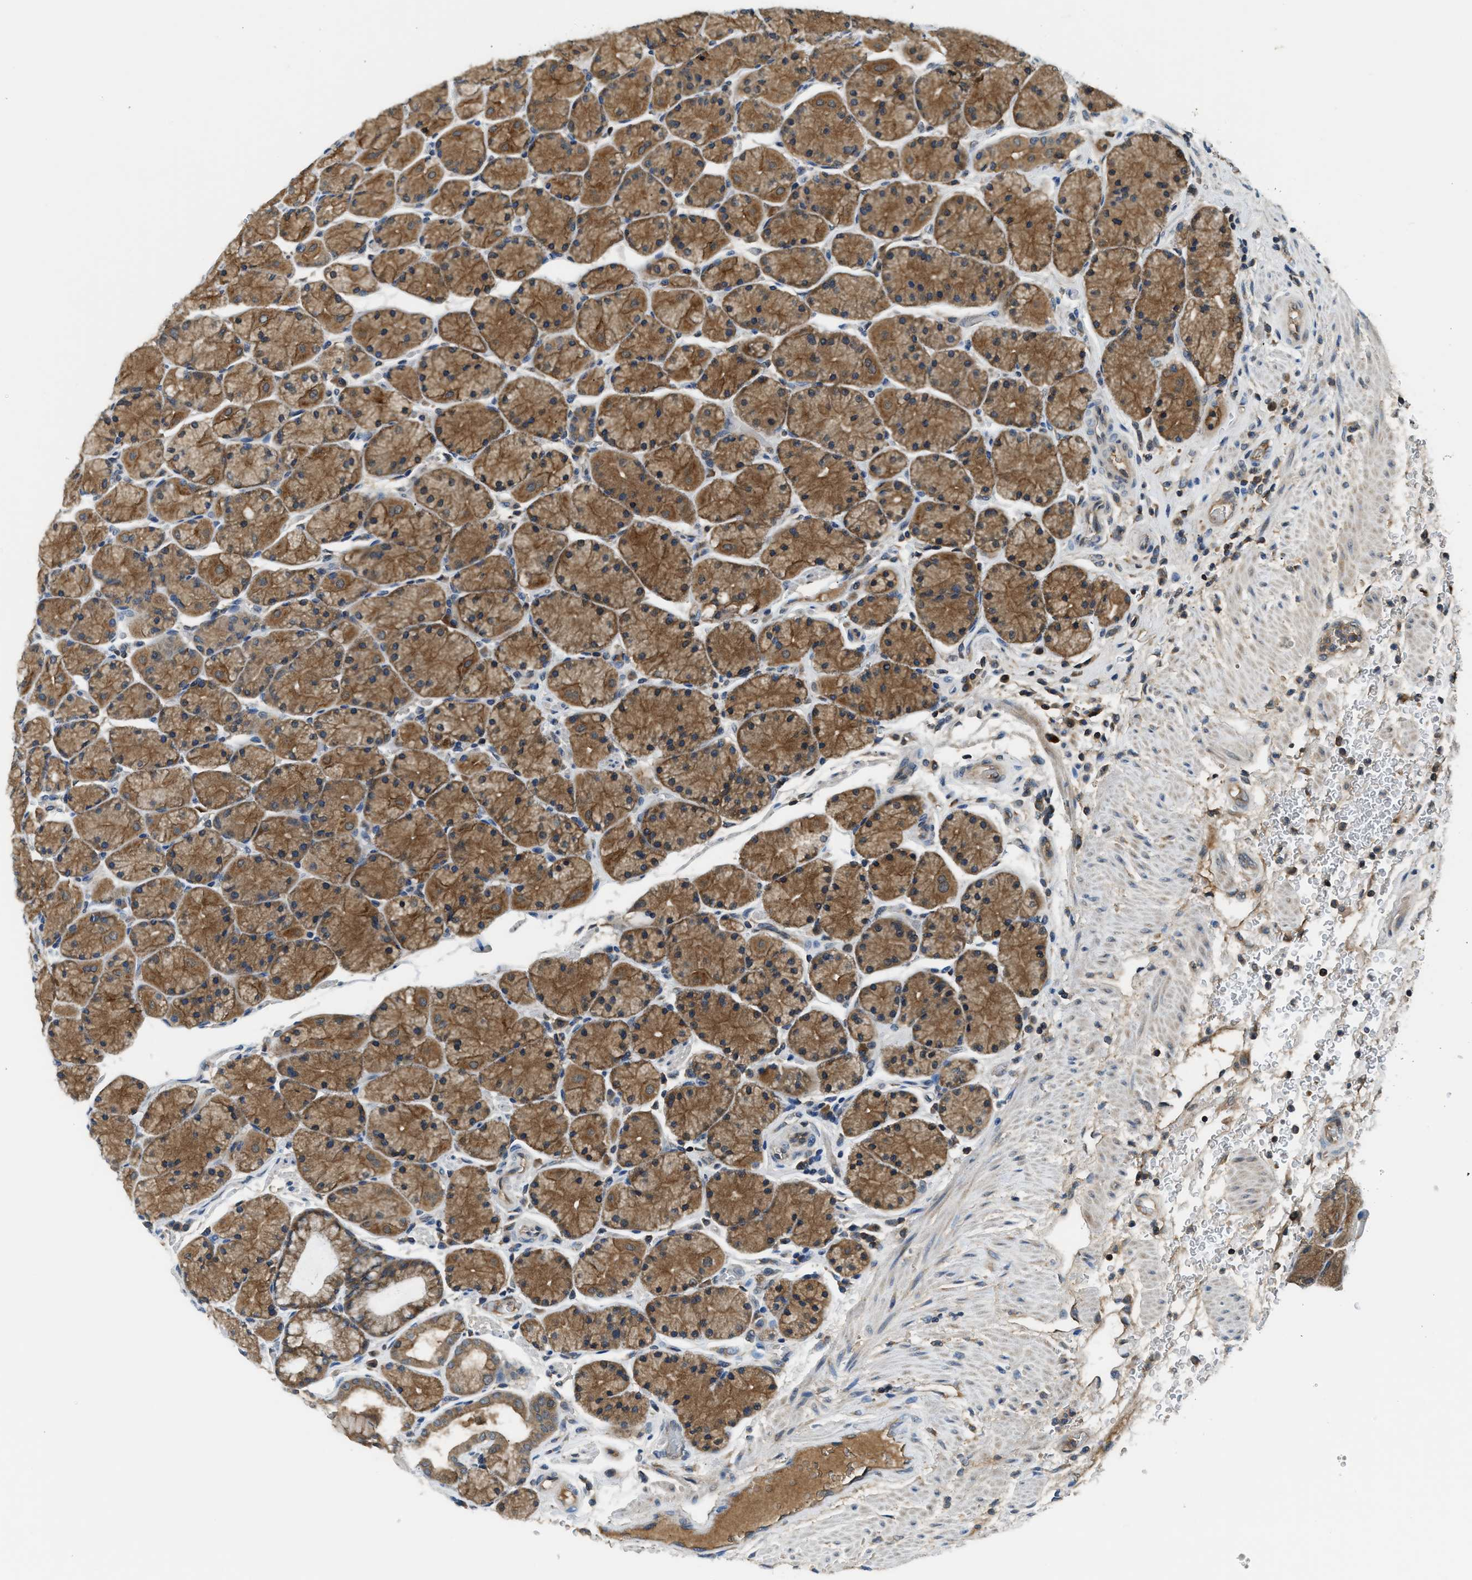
{"staining": {"intensity": "moderate", "quantity": ">75%", "location": "cytoplasmic/membranous"}, "tissue": "stomach", "cell_type": "Glandular cells", "image_type": "normal", "snomed": [{"axis": "morphology", "description": "Normal tissue, NOS"}, {"axis": "morphology", "description": "Carcinoid, malignant, NOS"}, {"axis": "topography", "description": "Stomach, upper"}], "caption": "Immunohistochemistry of unremarkable stomach exhibits medium levels of moderate cytoplasmic/membranous expression in about >75% of glandular cells.", "gene": "PAFAH2", "patient": {"sex": "male", "age": 39}}